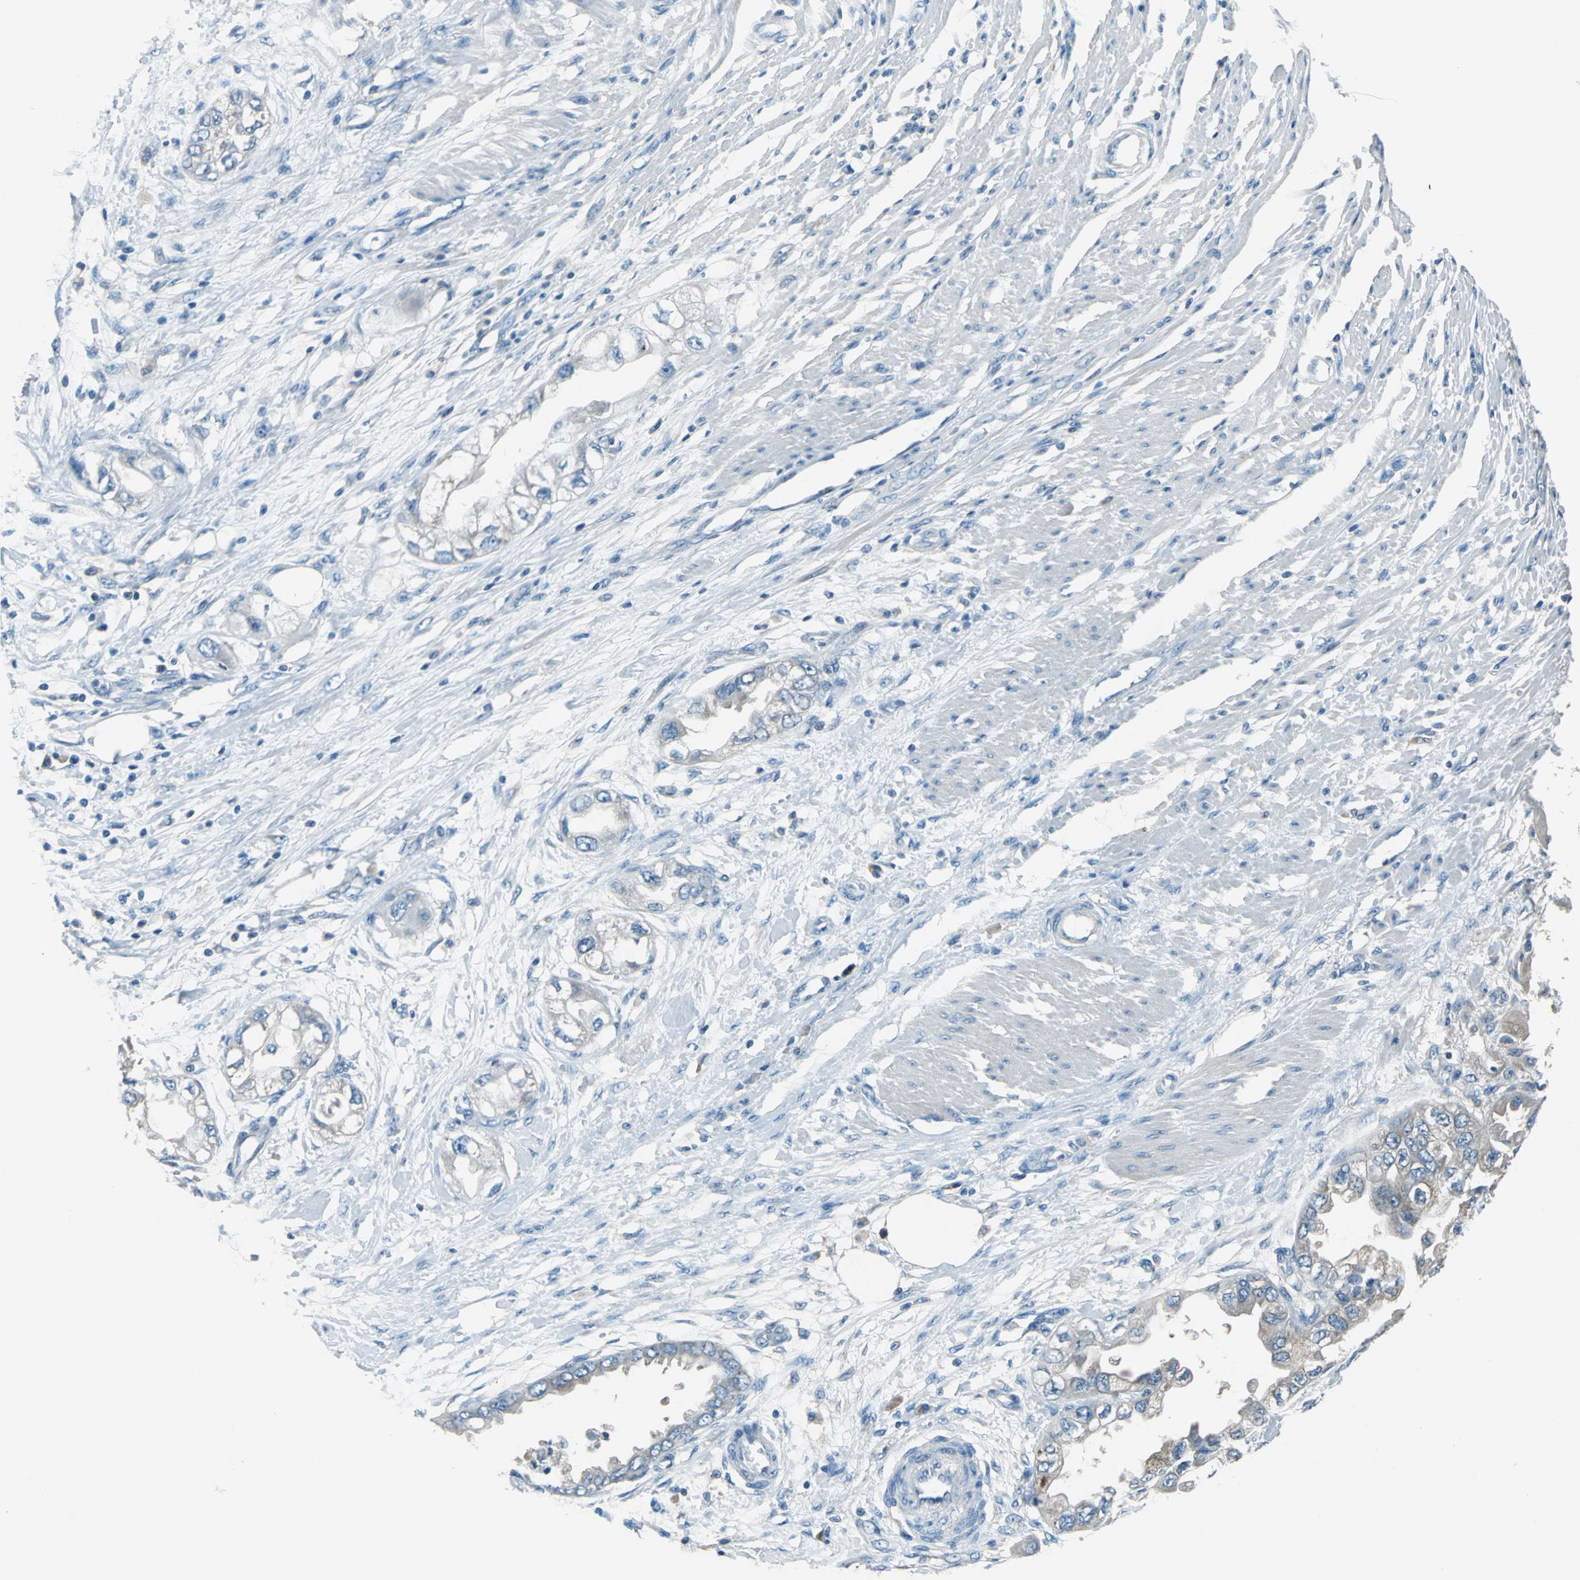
{"staining": {"intensity": "weak", "quantity": "<25%", "location": "cytoplasmic/membranous"}, "tissue": "endometrial cancer", "cell_type": "Tumor cells", "image_type": "cancer", "snomed": [{"axis": "morphology", "description": "Adenocarcinoma, NOS"}, {"axis": "topography", "description": "Endometrium"}], "caption": "Endometrial cancer was stained to show a protein in brown. There is no significant expression in tumor cells.", "gene": "PRKCA", "patient": {"sex": "female", "age": 67}}